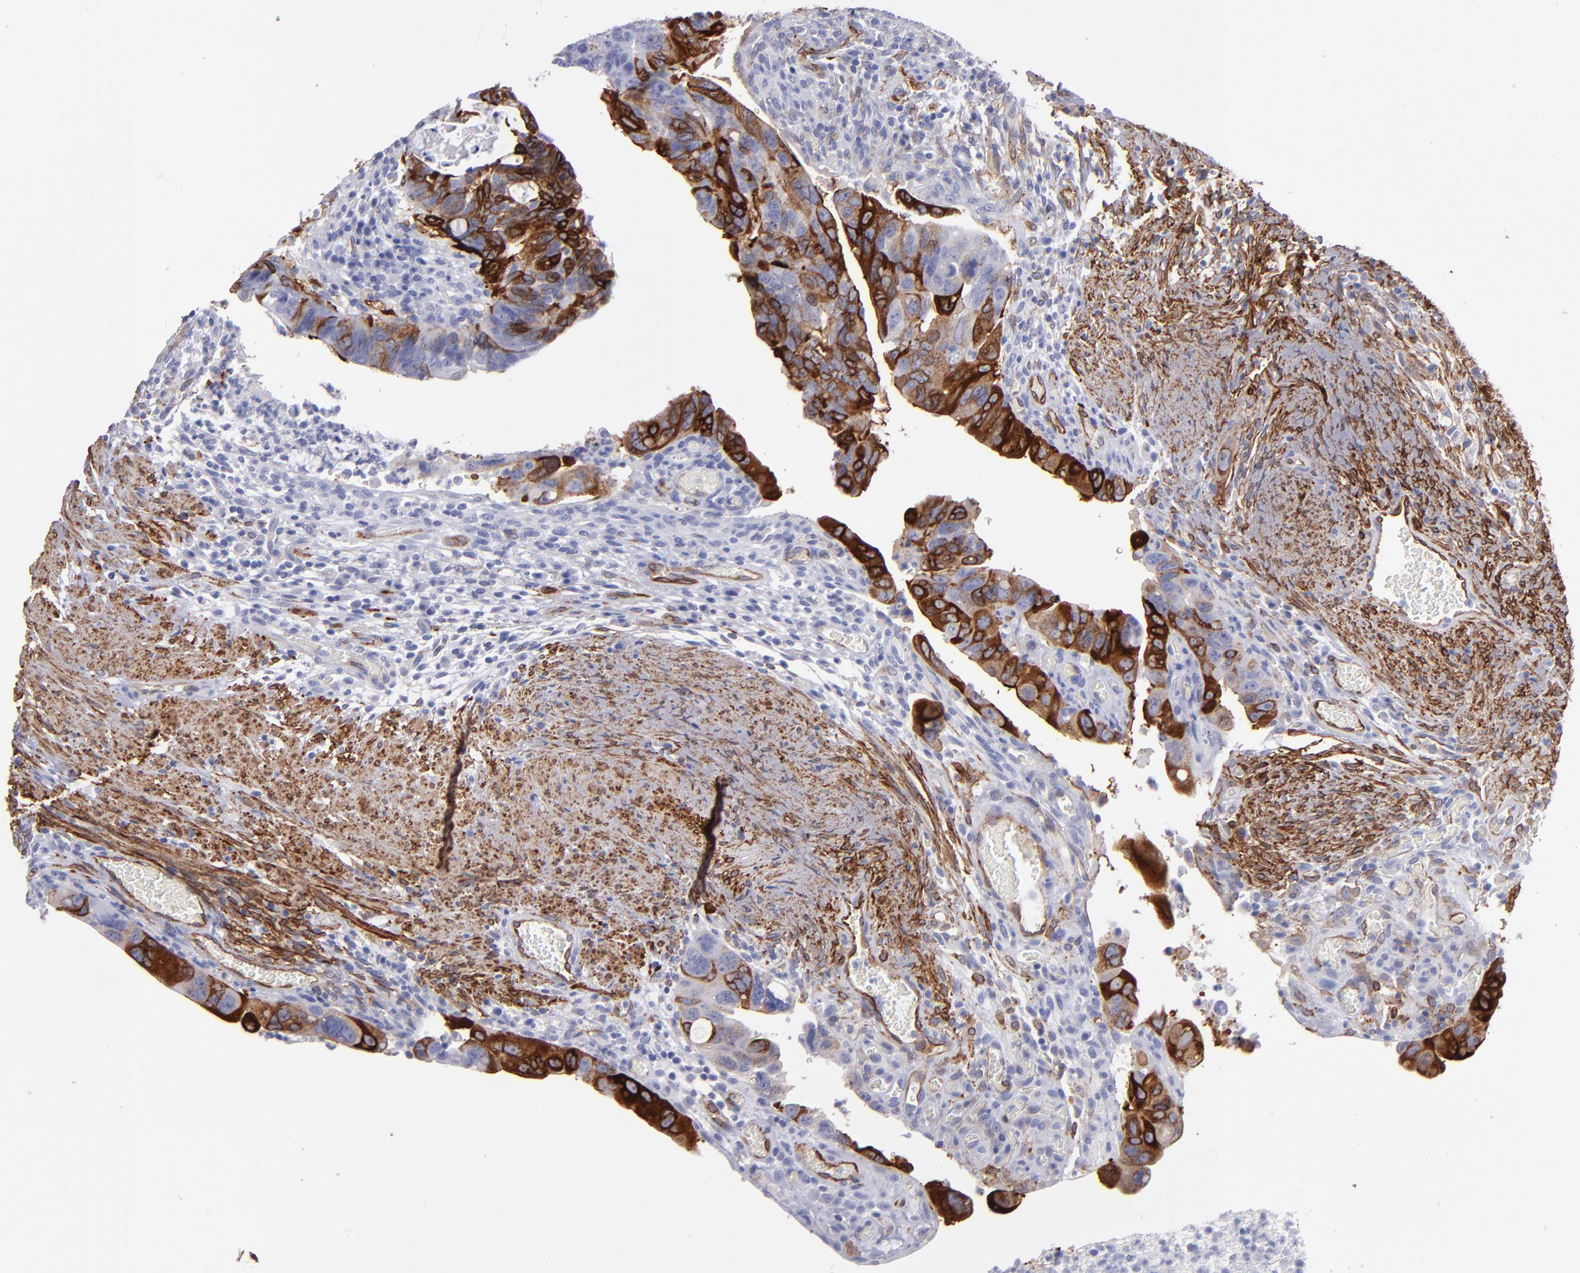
{"staining": {"intensity": "strong", "quantity": "25%-75%", "location": "cytoplasmic/membranous"}, "tissue": "colorectal cancer", "cell_type": "Tumor cells", "image_type": "cancer", "snomed": [{"axis": "morphology", "description": "Adenocarcinoma, NOS"}, {"axis": "topography", "description": "Rectum"}], "caption": "Strong cytoplasmic/membranous staining for a protein is identified in approximately 25%-75% of tumor cells of colorectal adenocarcinoma using IHC.", "gene": "AHNAK2", "patient": {"sex": "male", "age": 53}}